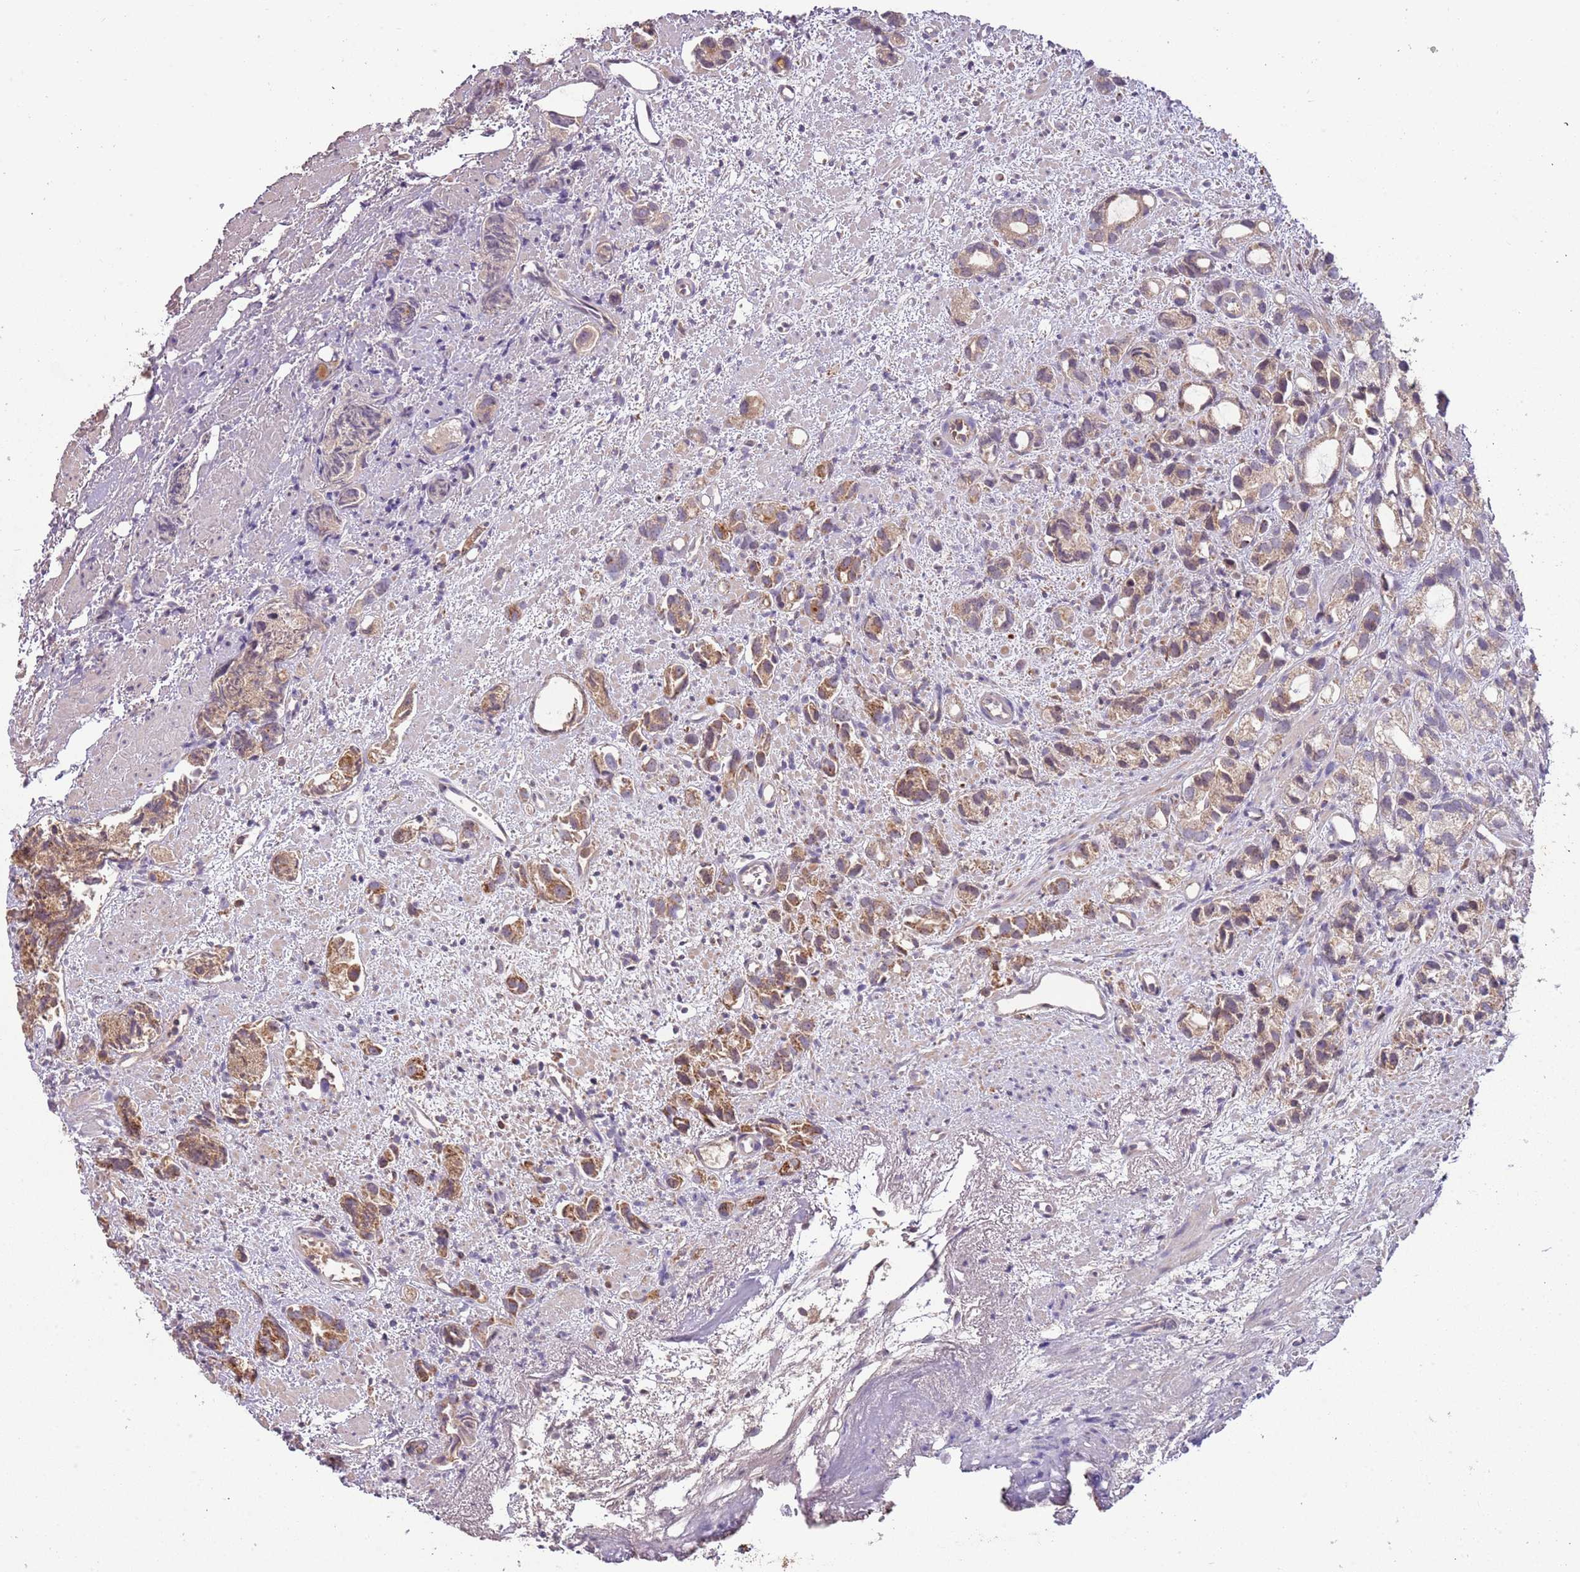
{"staining": {"intensity": "moderate", "quantity": ">75%", "location": "cytoplasmic/membranous"}, "tissue": "prostate cancer", "cell_type": "Tumor cells", "image_type": "cancer", "snomed": [{"axis": "morphology", "description": "Adenocarcinoma, High grade"}, {"axis": "topography", "description": "Prostate"}], "caption": "Prostate cancer (high-grade adenocarcinoma) stained with DAB (3,3'-diaminobenzidine) immunohistochemistry reveals medium levels of moderate cytoplasmic/membranous staining in about >75% of tumor cells.", "gene": "FECH", "patient": {"sex": "male", "age": 82}}